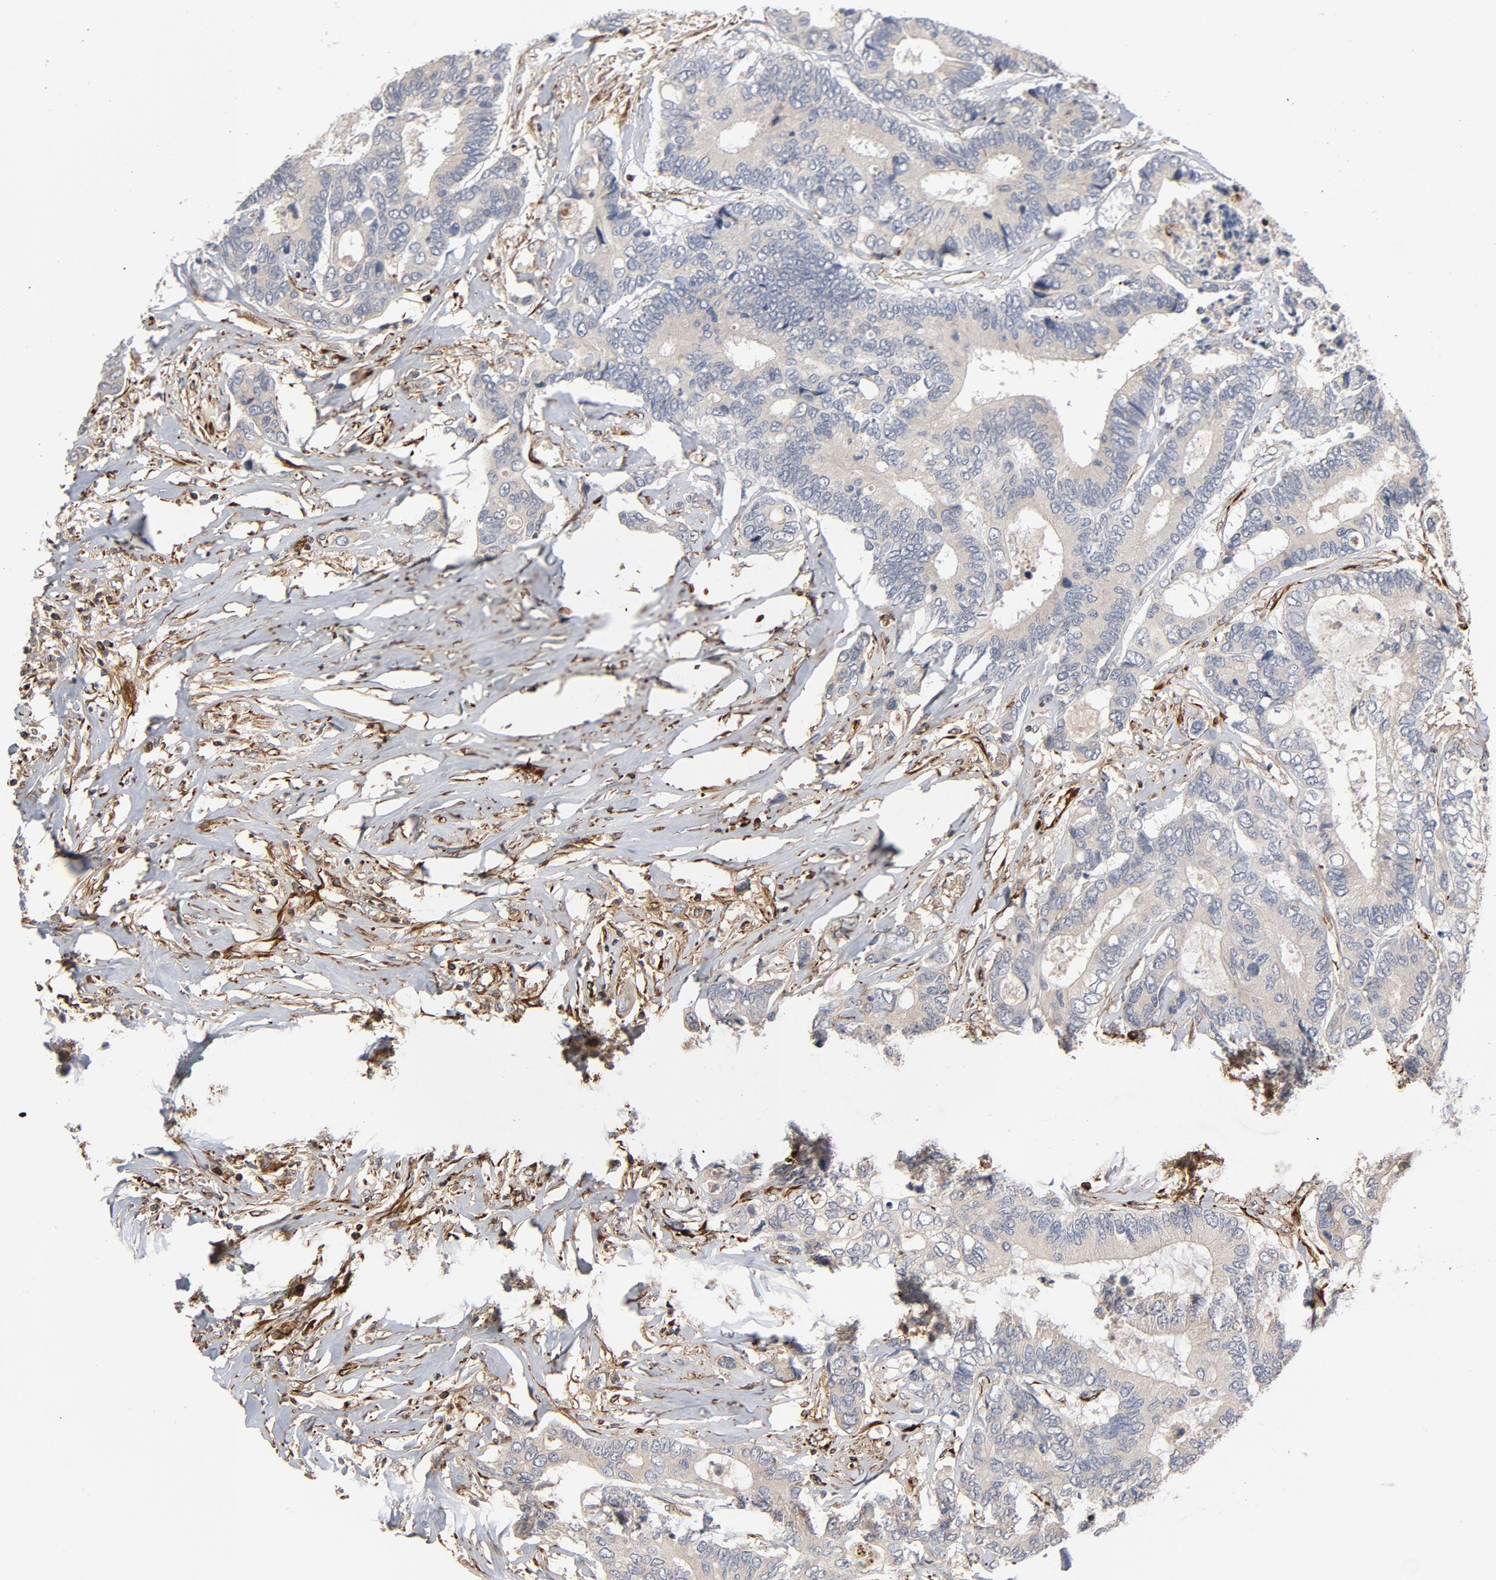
{"staining": {"intensity": "weak", "quantity": "<25%", "location": "cytoplasmic/membranous"}, "tissue": "colorectal cancer", "cell_type": "Tumor cells", "image_type": "cancer", "snomed": [{"axis": "morphology", "description": "Adenocarcinoma, NOS"}, {"axis": "topography", "description": "Rectum"}], "caption": "Immunohistochemistry histopathology image of neoplastic tissue: colorectal cancer (adenocarcinoma) stained with DAB (3,3'-diaminobenzidine) demonstrates no significant protein staining in tumor cells. The staining is performed using DAB brown chromogen with nuclei counter-stained in using hematoxylin.", "gene": "FAM118A", "patient": {"sex": "male", "age": 55}}